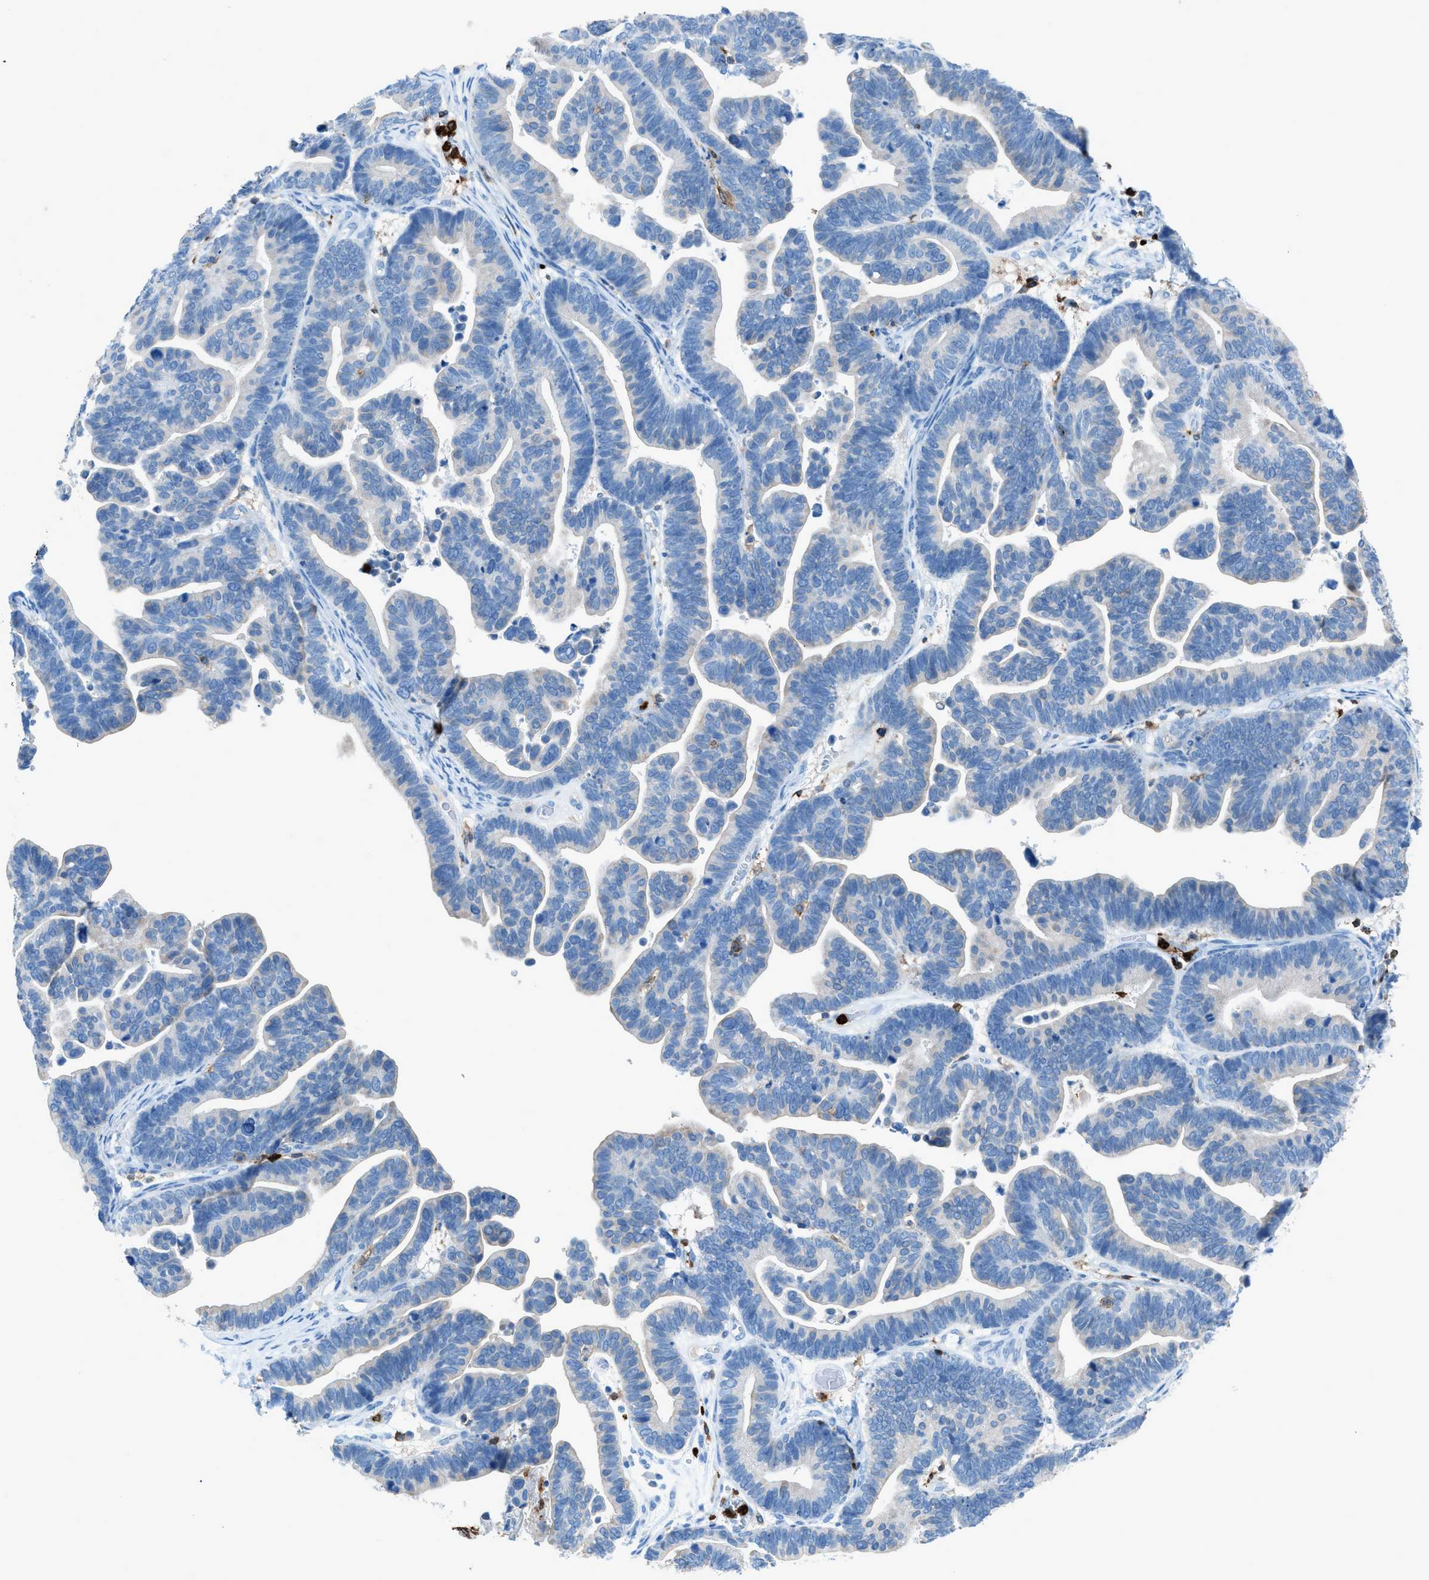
{"staining": {"intensity": "negative", "quantity": "none", "location": "none"}, "tissue": "ovarian cancer", "cell_type": "Tumor cells", "image_type": "cancer", "snomed": [{"axis": "morphology", "description": "Cystadenocarcinoma, serous, NOS"}, {"axis": "topography", "description": "Ovary"}], "caption": "Tumor cells show no significant protein staining in serous cystadenocarcinoma (ovarian).", "gene": "ITGB2", "patient": {"sex": "female", "age": 56}}